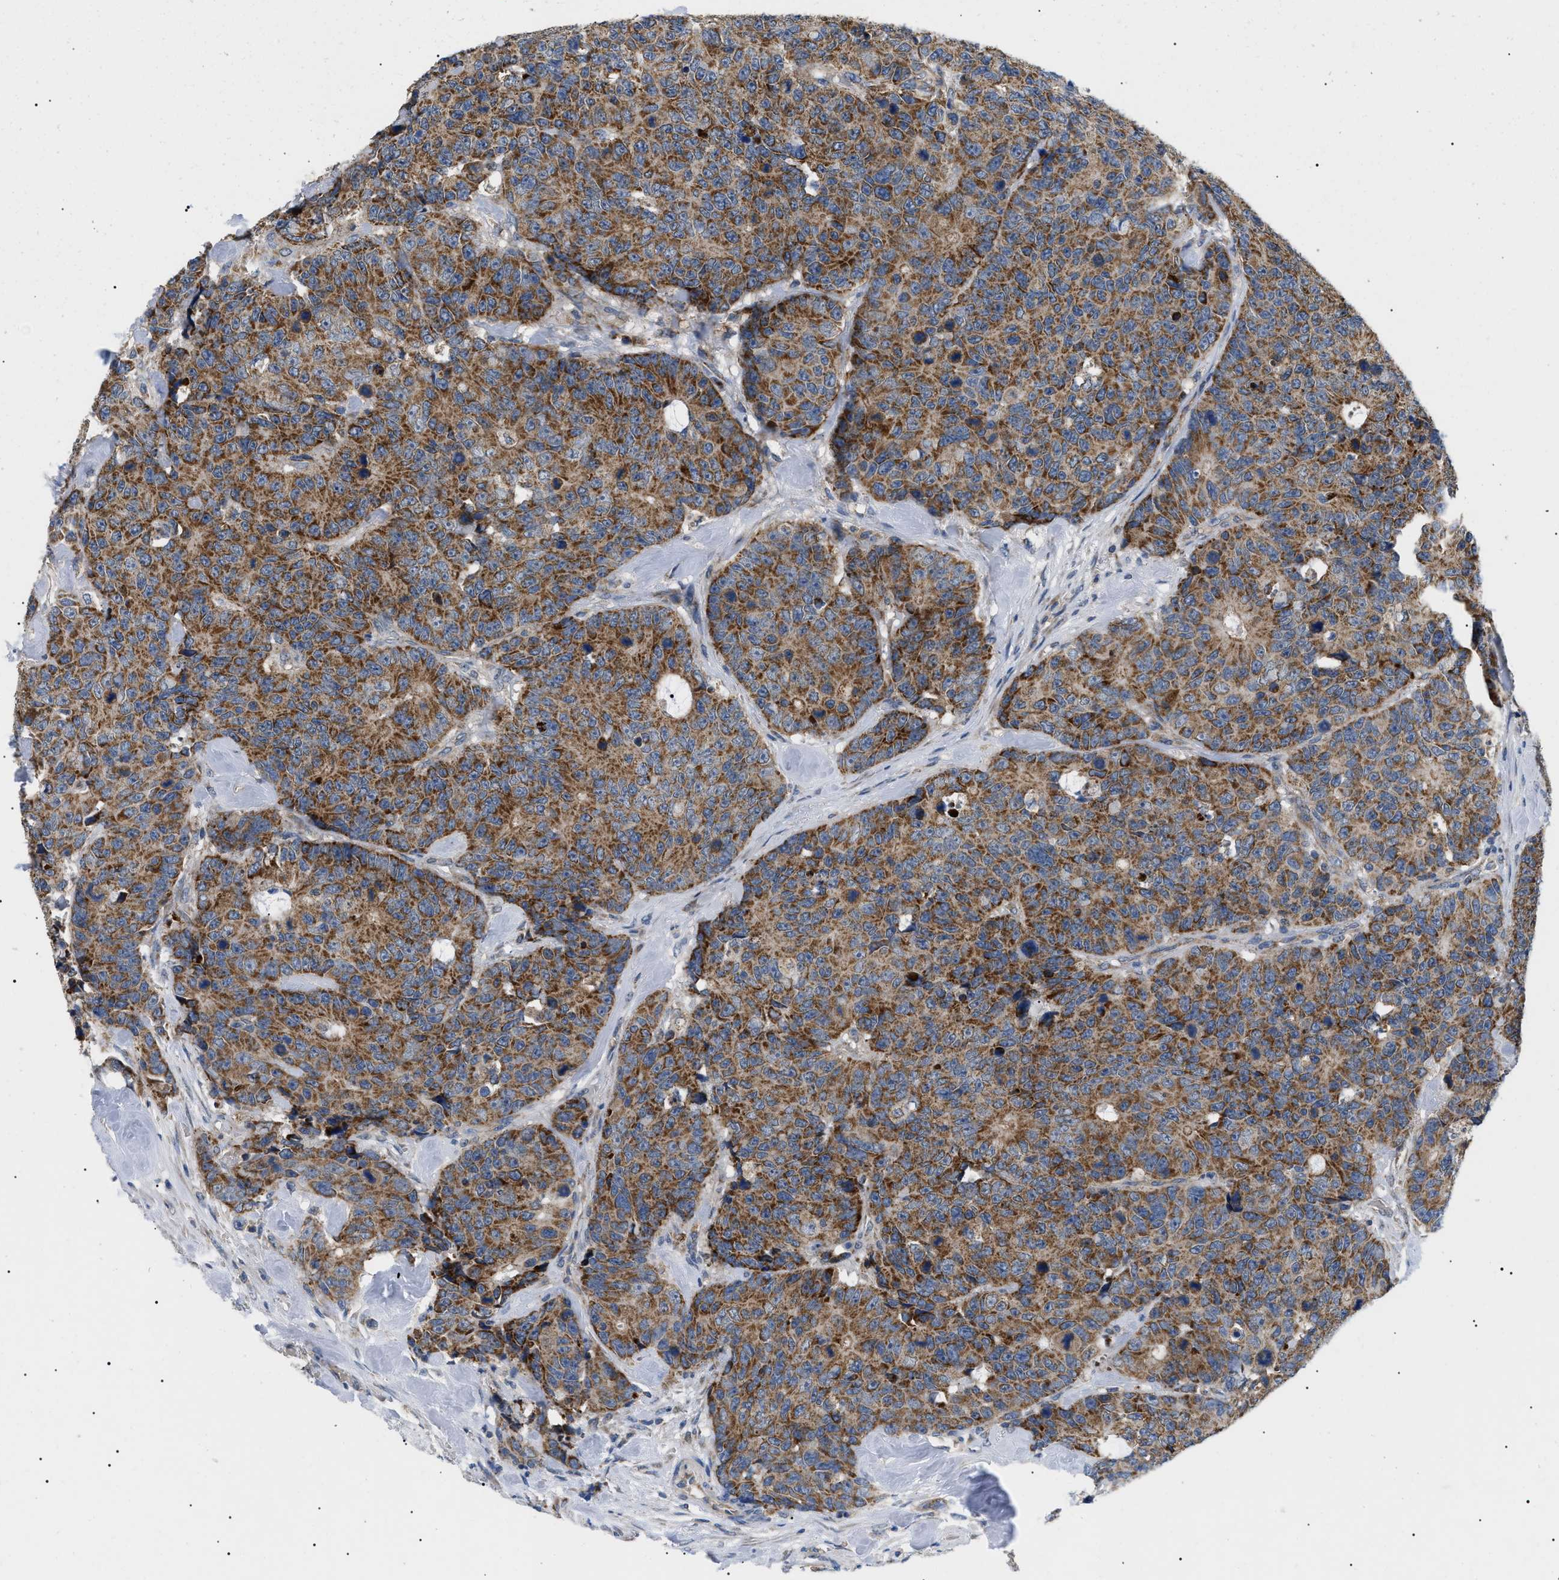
{"staining": {"intensity": "moderate", "quantity": ">75%", "location": "cytoplasmic/membranous"}, "tissue": "colorectal cancer", "cell_type": "Tumor cells", "image_type": "cancer", "snomed": [{"axis": "morphology", "description": "Adenocarcinoma, NOS"}, {"axis": "topography", "description": "Colon"}], "caption": "Protein staining demonstrates moderate cytoplasmic/membranous expression in about >75% of tumor cells in colorectal cancer (adenocarcinoma).", "gene": "TOMM6", "patient": {"sex": "female", "age": 86}}